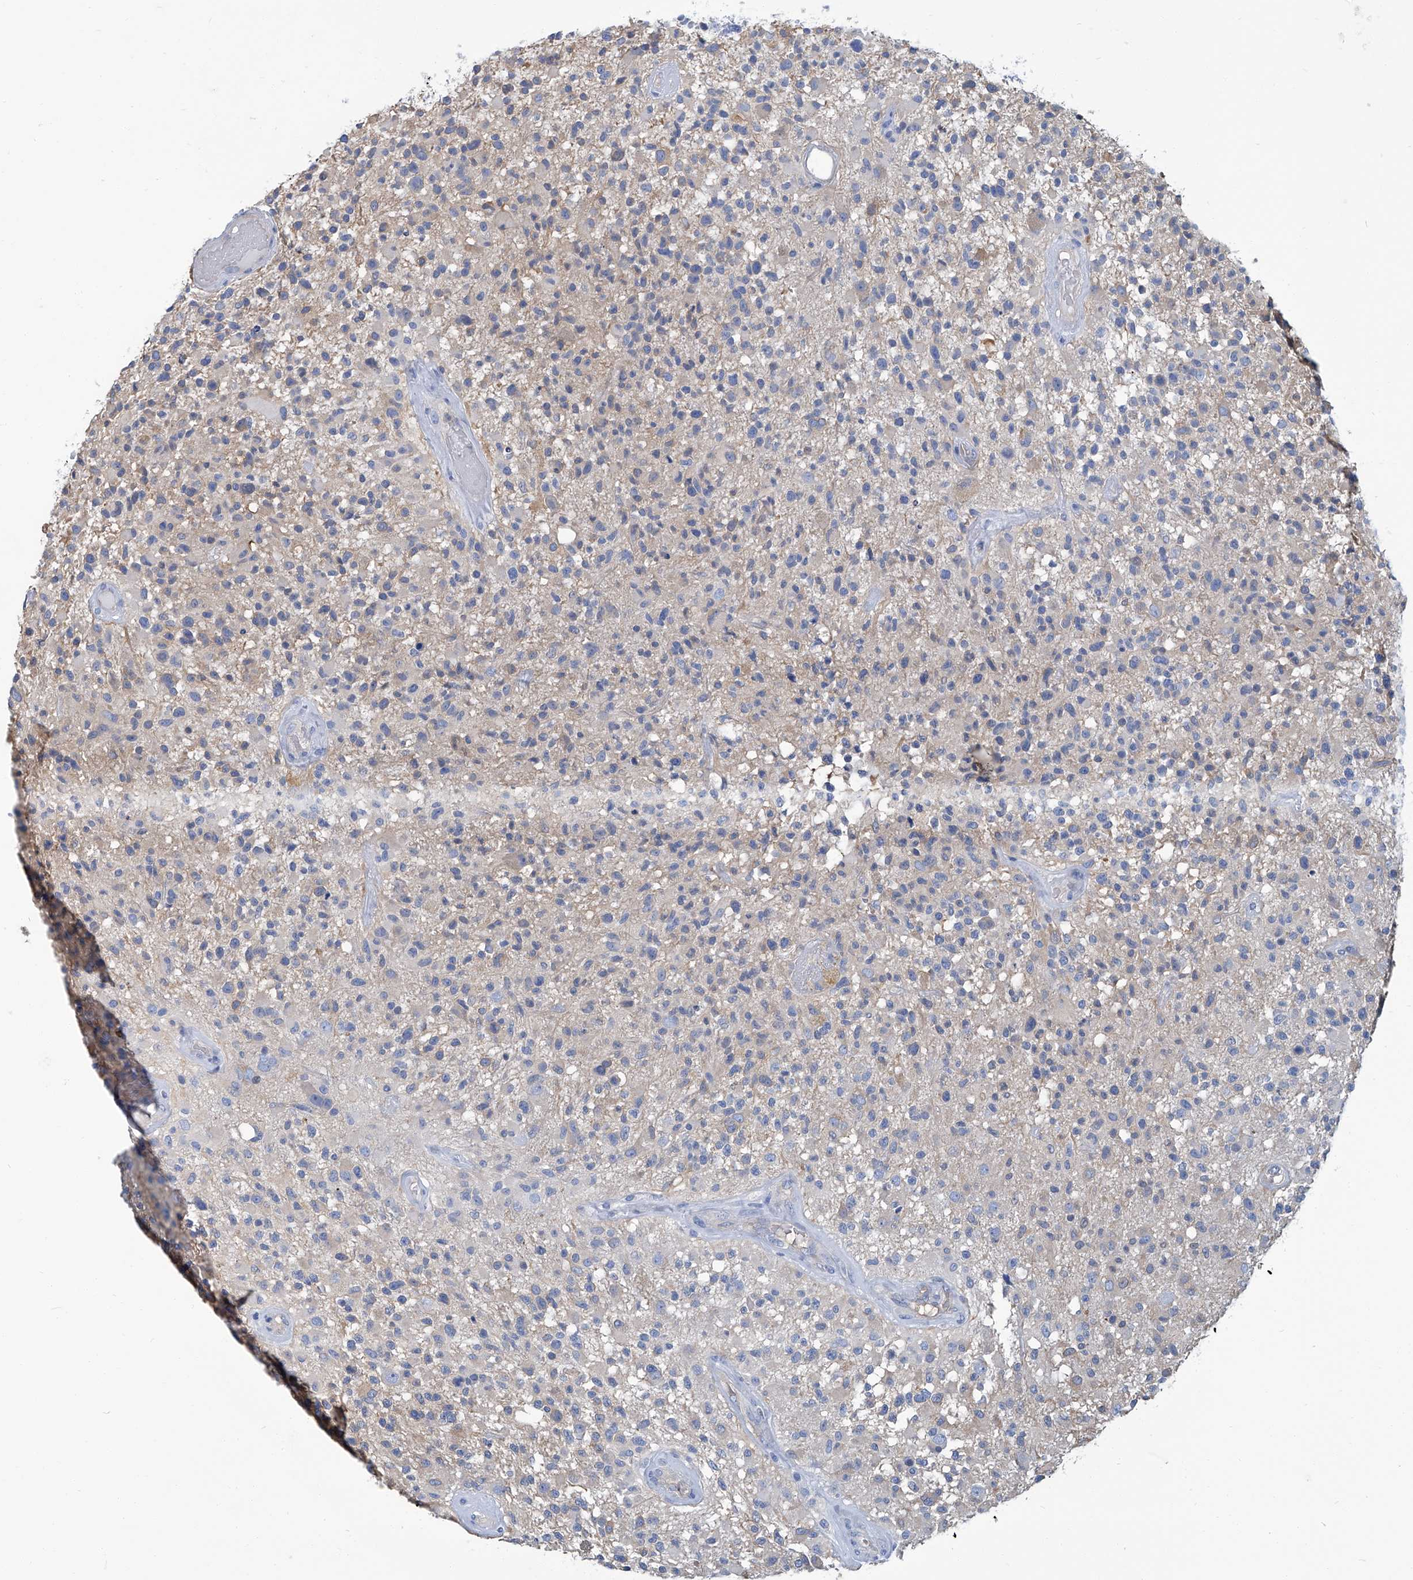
{"staining": {"intensity": "weak", "quantity": "<25%", "location": "cytoplasmic/membranous"}, "tissue": "glioma", "cell_type": "Tumor cells", "image_type": "cancer", "snomed": [{"axis": "morphology", "description": "Glioma, malignant, High grade"}, {"axis": "morphology", "description": "Glioblastoma, NOS"}, {"axis": "topography", "description": "Brain"}], "caption": "An image of human glioma is negative for staining in tumor cells.", "gene": "PFKL", "patient": {"sex": "male", "age": 60}}